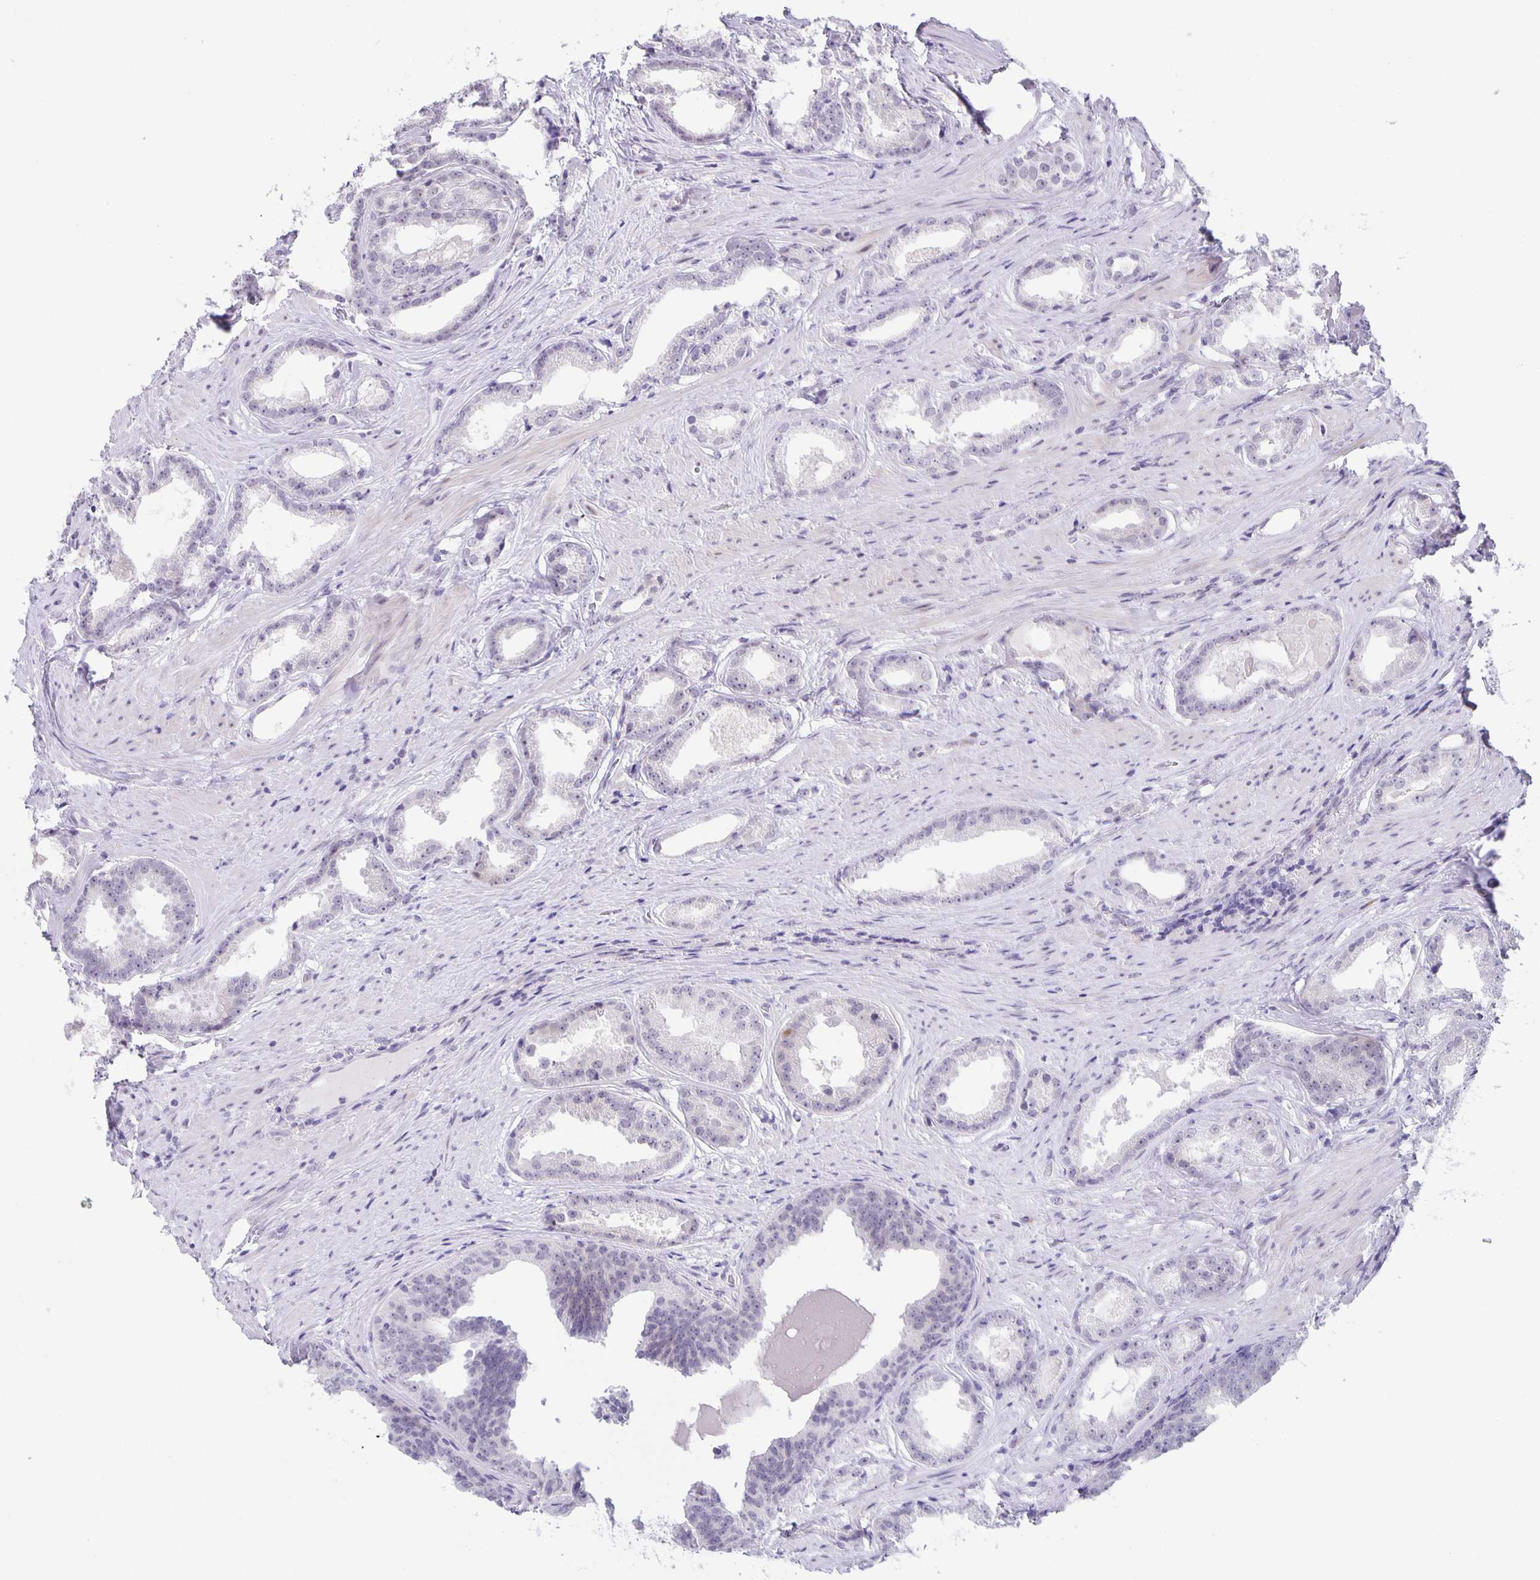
{"staining": {"intensity": "negative", "quantity": "none", "location": "none"}, "tissue": "prostate cancer", "cell_type": "Tumor cells", "image_type": "cancer", "snomed": [{"axis": "morphology", "description": "Adenocarcinoma, Low grade"}, {"axis": "topography", "description": "Prostate"}], "caption": "There is no significant positivity in tumor cells of prostate cancer.", "gene": "PHRF1", "patient": {"sex": "male", "age": 65}}